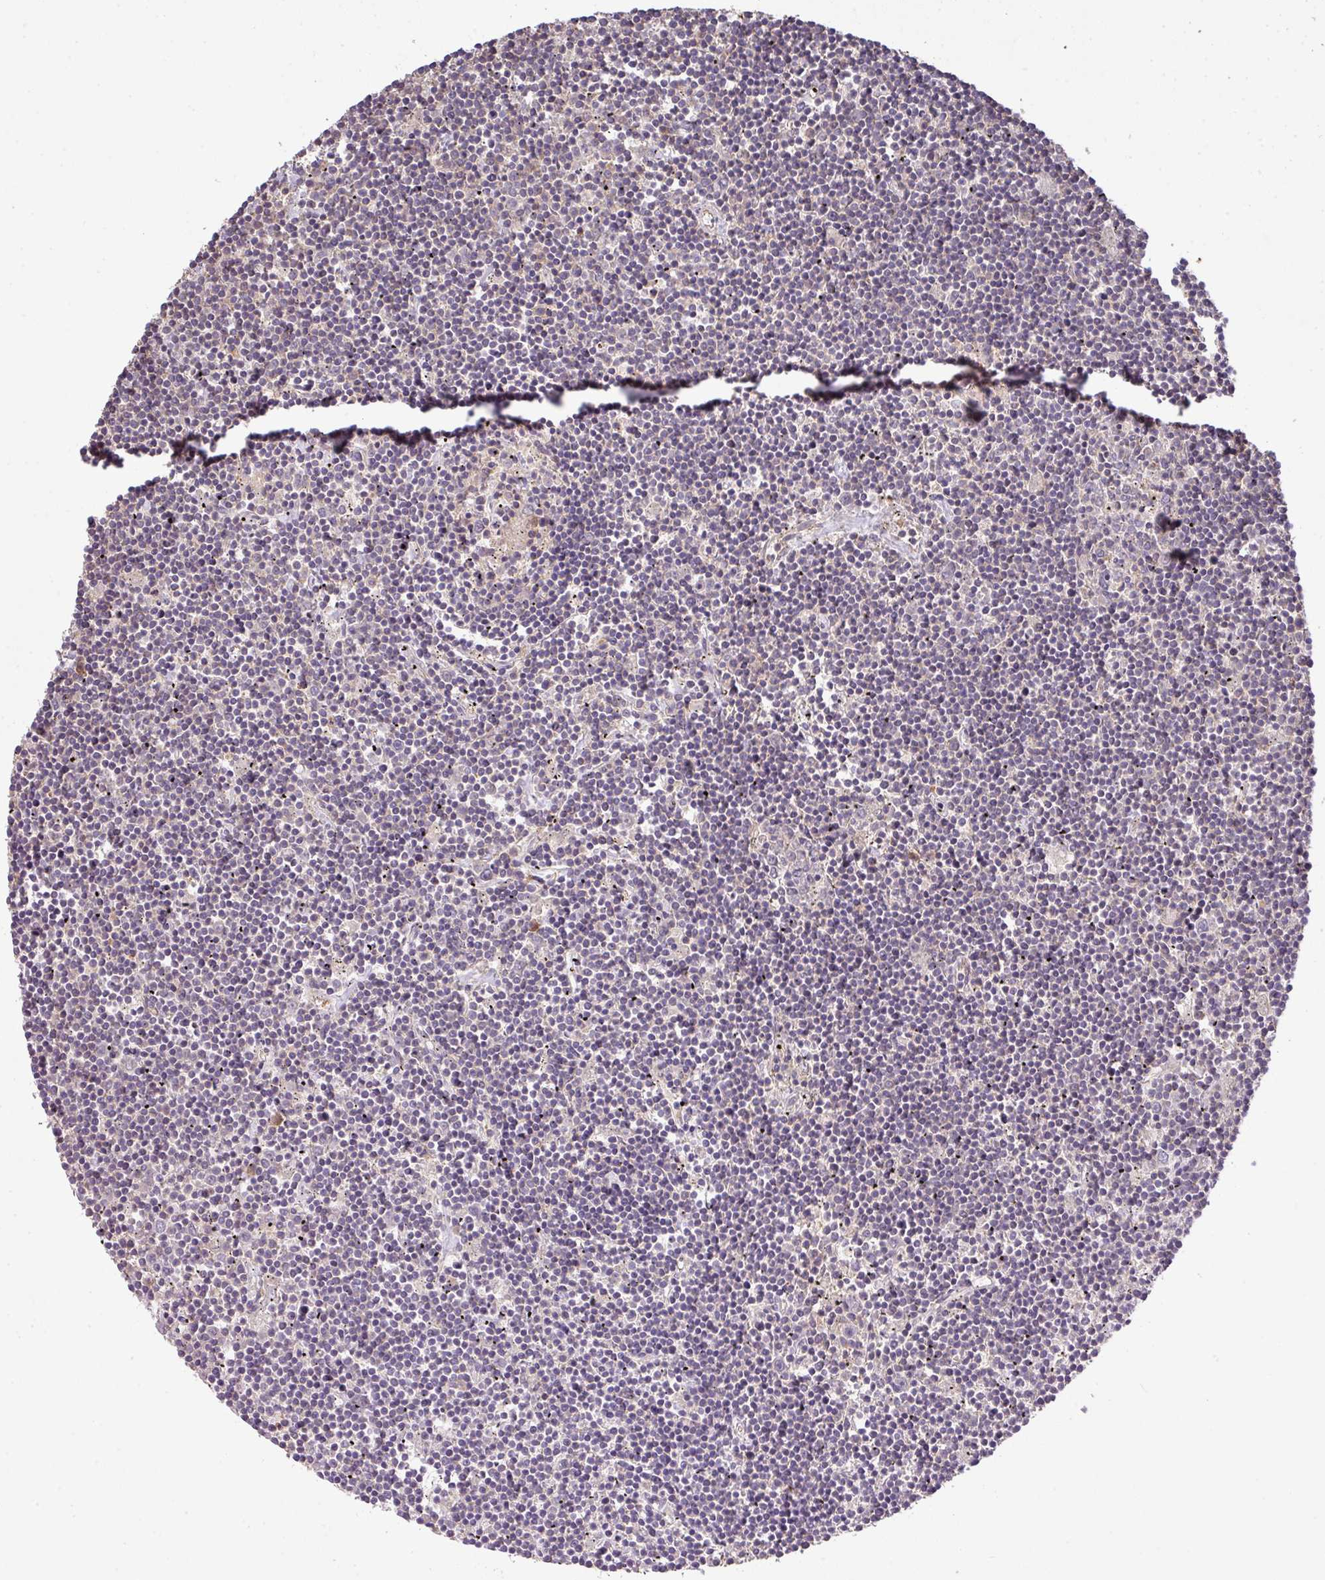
{"staining": {"intensity": "negative", "quantity": "none", "location": "none"}, "tissue": "lymphoma", "cell_type": "Tumor cells", "image_type": "cancer", "snomed": [{"axis": "morphology", "description": "Malignant lymphoma, non-Hodgkin's type, Low grade"}, {"axis": "topography", "description": "Spleen"}], "caption": "Tumor cells are negative for brown protein staining in lymphoma. (Brightfield microscopy of DAB IHC at high magnification).", "gene": "ARPIN", "patient": {"sex": "male", "age": 76}}